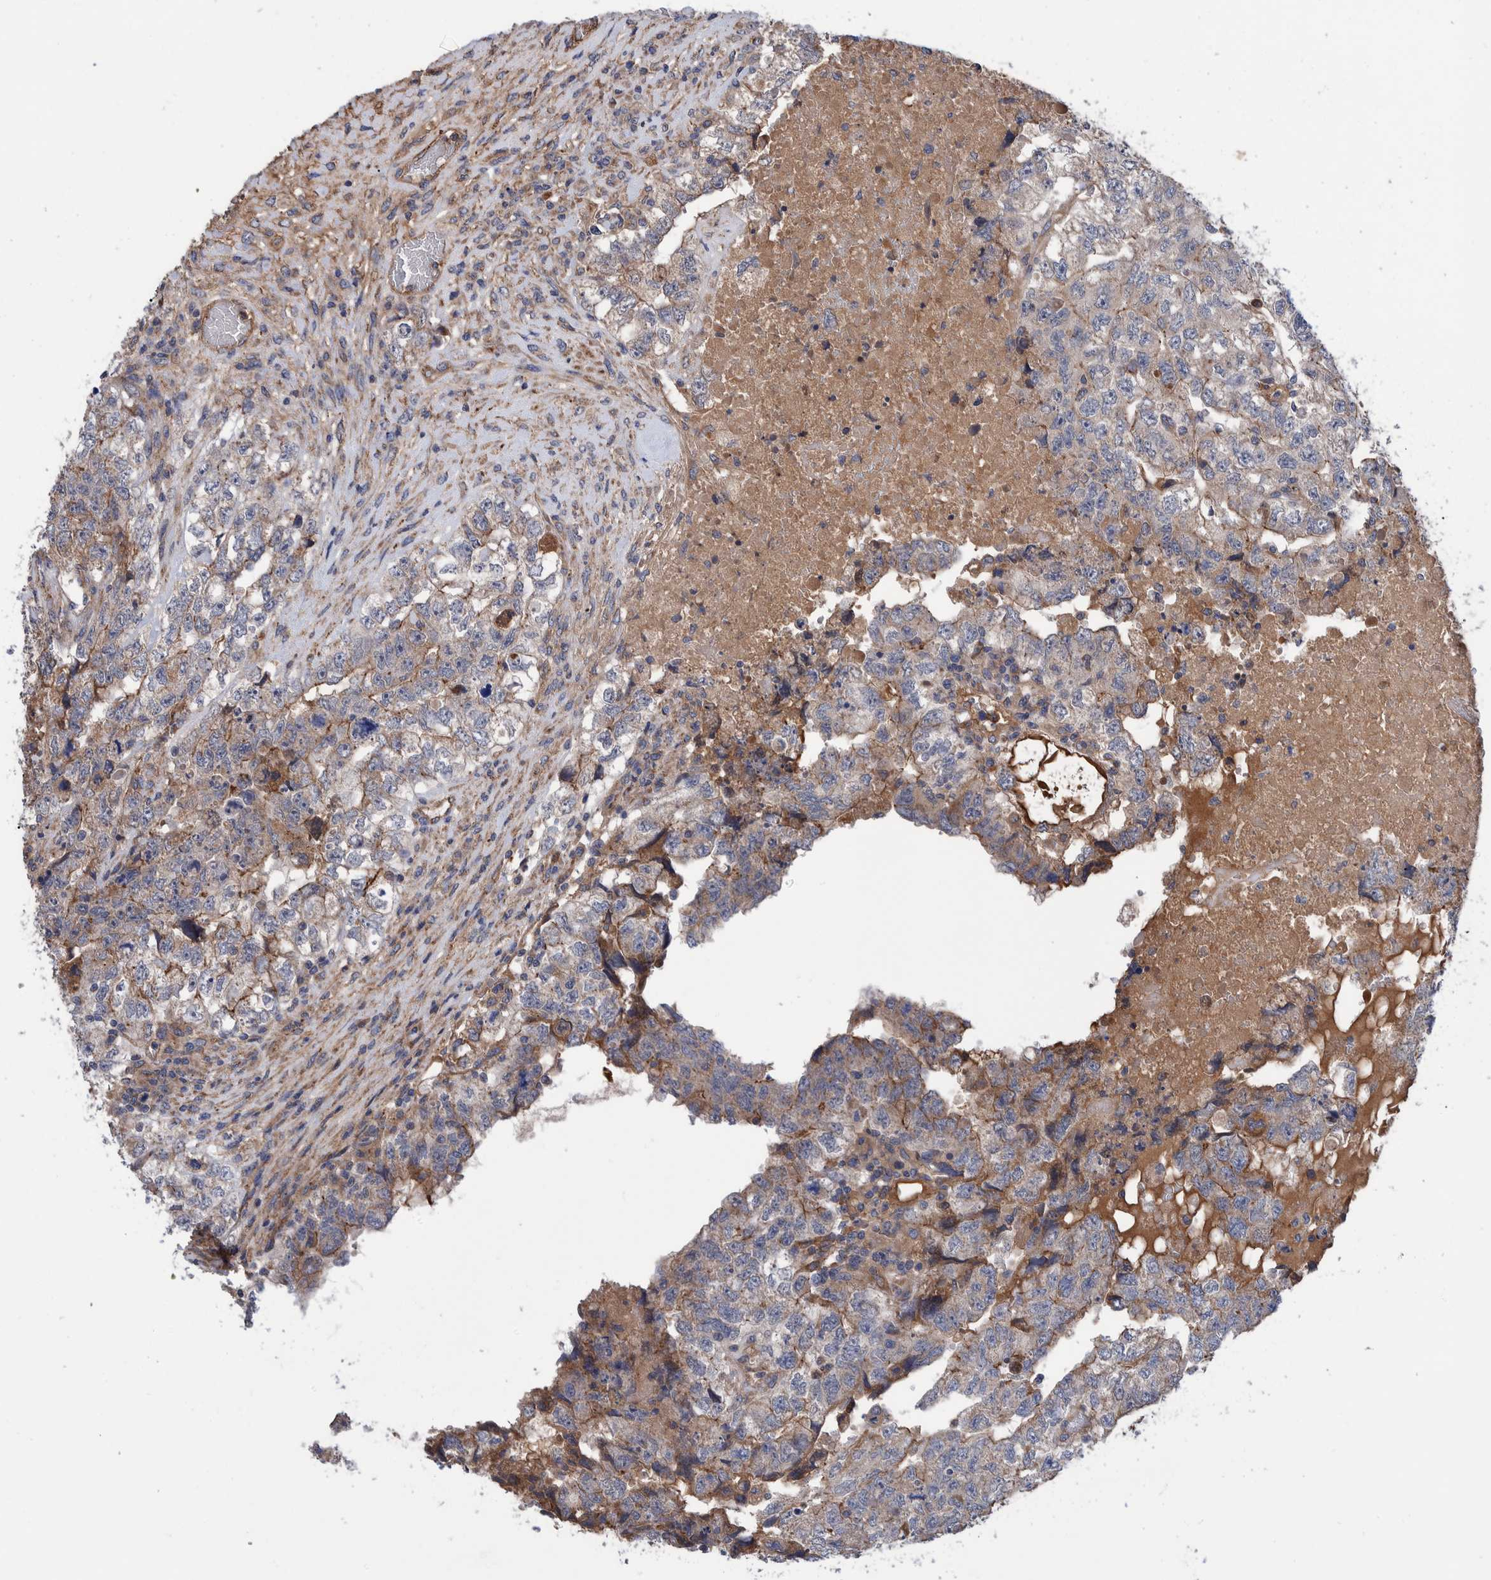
{"staining": {"intensity": "moderate", "quantity": ">75%", "location": "cytoplasmic/membranous"}, "tissue": "testis cancer", "cell_type": "Tumor cells", "image_type": "cancer", "snomed": [{"axis": "morphology", "description": "Carcinoma, Embryonal, NOS"}, {"axis": "topography", "description": "Testis"}], "caption": "Testis embryonal carcinoma was stained to show a protein in brown. There is medium levels of moderate cytoplasmic/membranous expression in approximately >75% of tumor cells. (DAB (3,3'-diaminobenzidine) IHC with brightfield microscopy, high magnification).", "gene": "SLC25A10", "patient": {"sex": "male", "age": 36}}